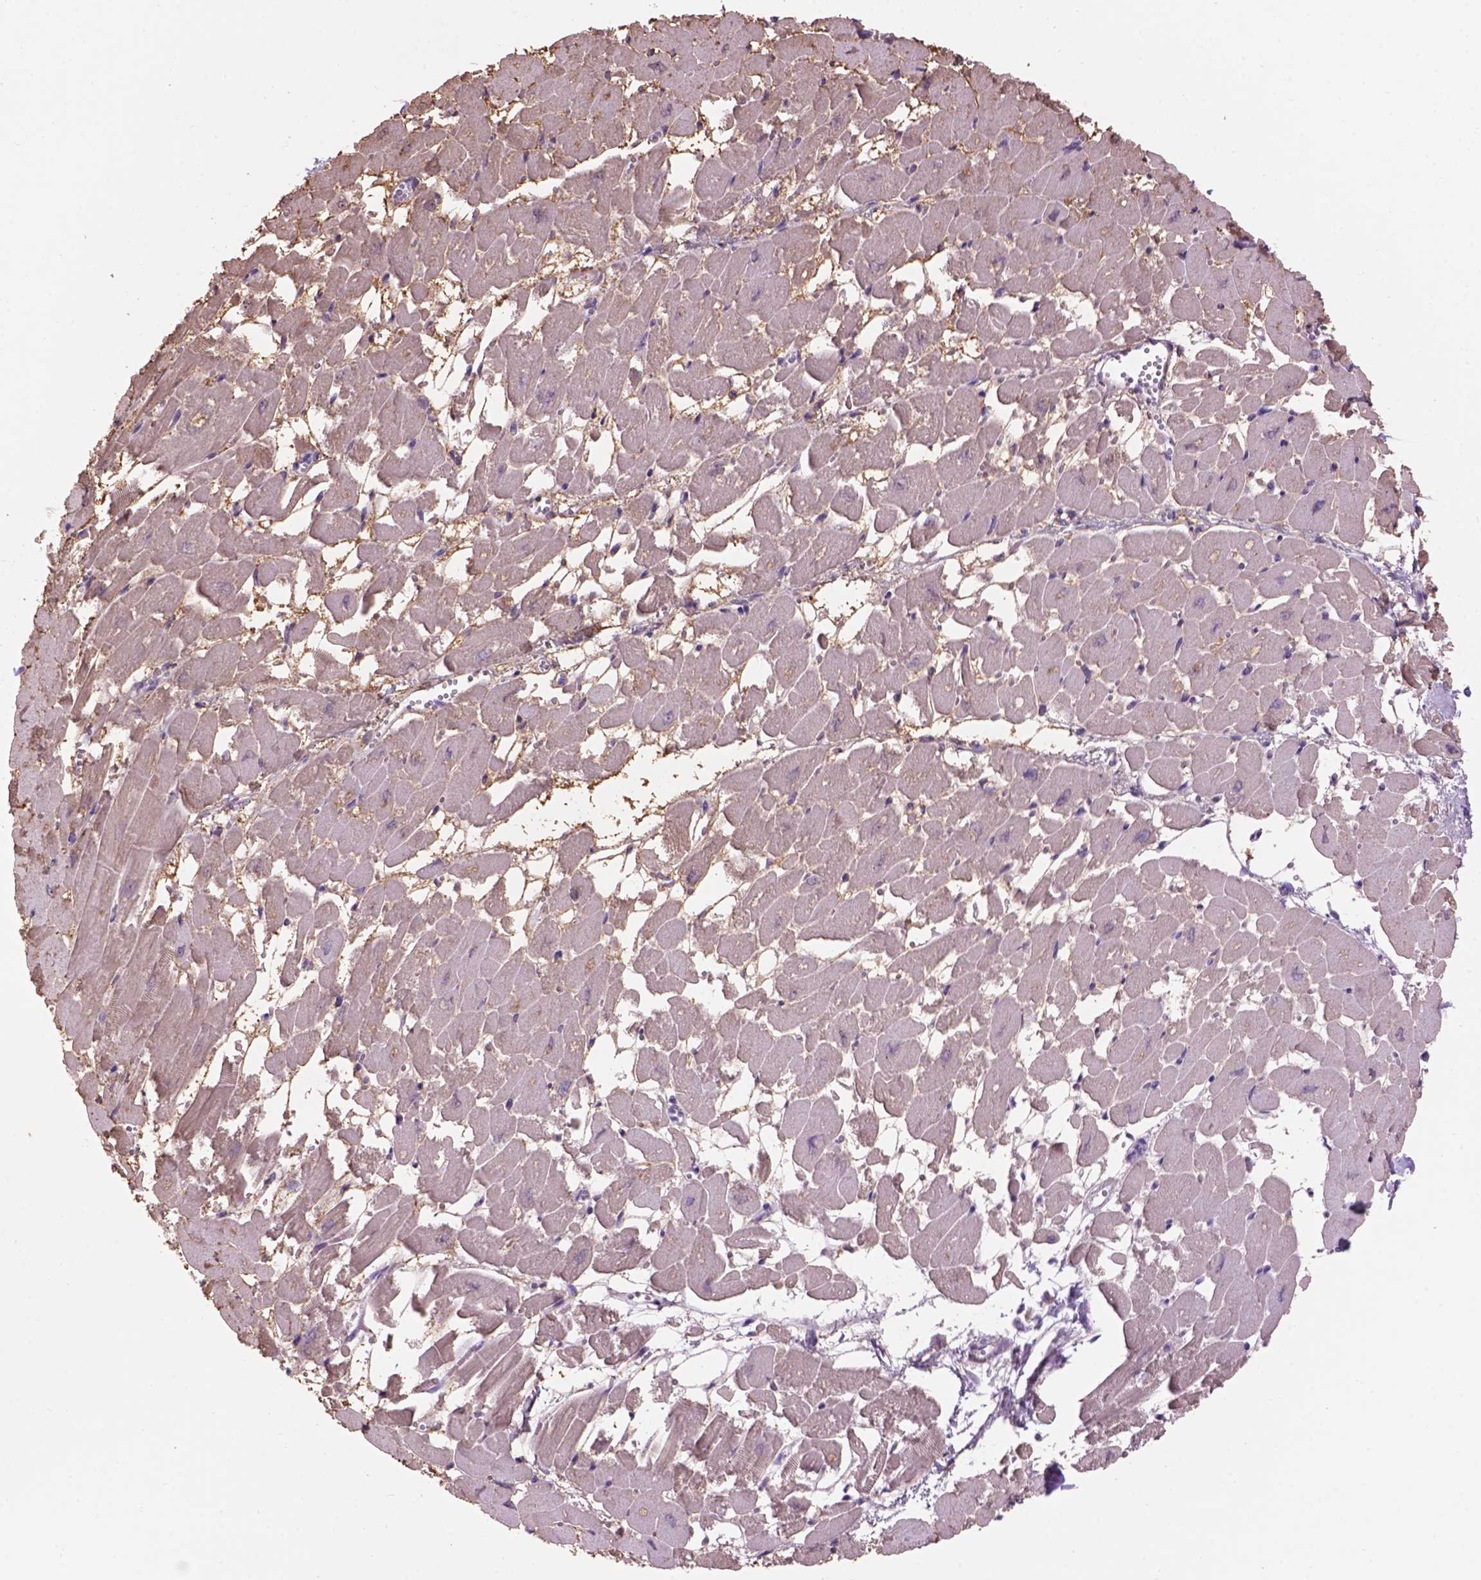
{"staining": {"intensity": "weak", "quantity": ">75%", "location": "cytoplasmic/membranous"}, "tissue": "heart muscle", "cell_type": "Cardiomyocytes", "image_type": "normal", "snomed": [{"axis": "morphology", "description": "Normal tissue, NOS"}, {"axis": "topography", "description": "Heart"}], "caption": "A low amount of weak cytoplasmic/membranous expression is appreciated in about >75% of cardiomyocytes in benign heart muscle.", "gene": "CRYBA4", "patient": {"sex": "female", "age": 52}}